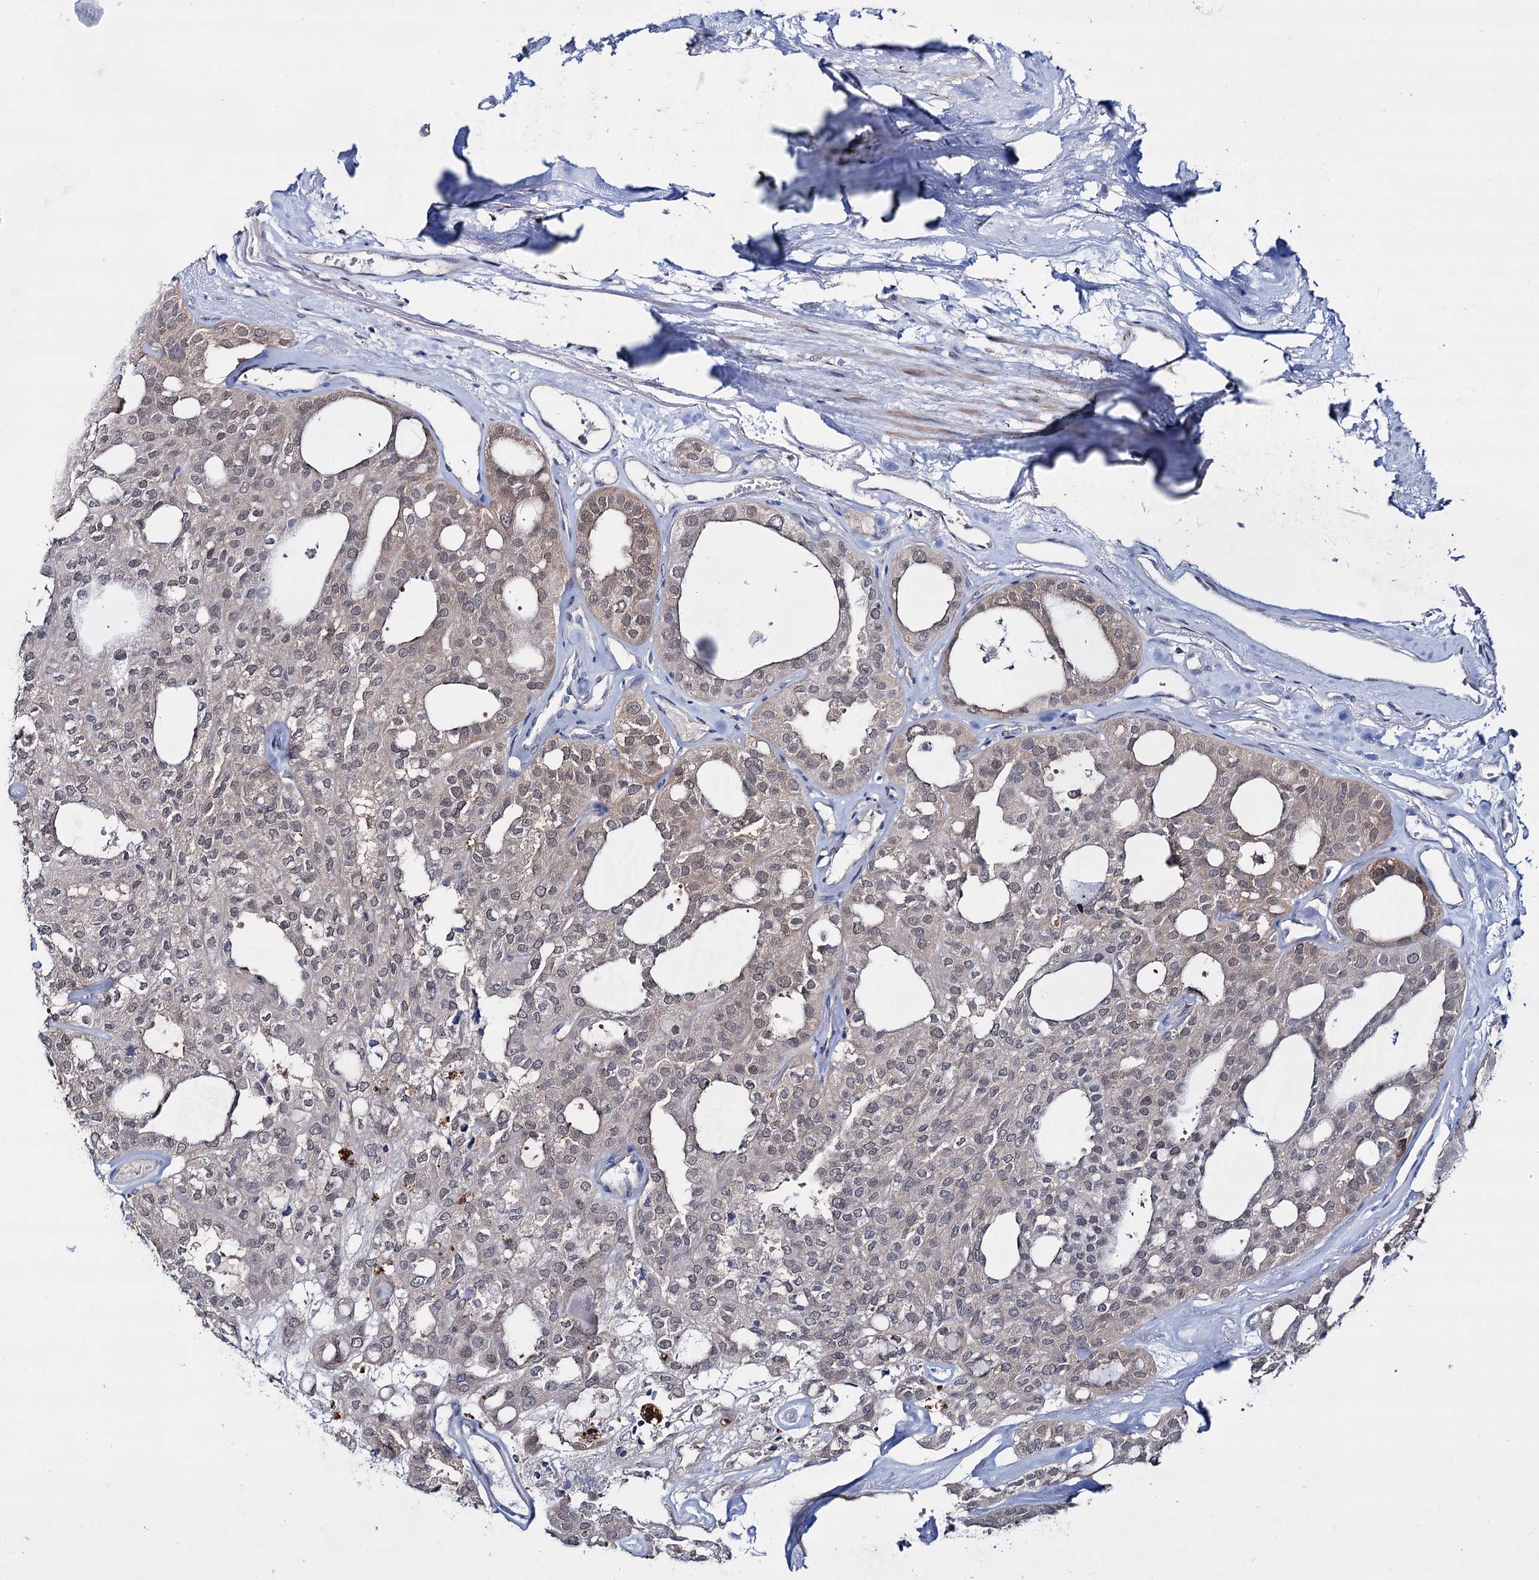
{"staining": {"intensity": "weak", "quantity": "<25%", "location": "cytoplasmic/membranous,nuclear"}, "tissue": "thyroid cancer", "cell_type": "Tumor cells", "image_type": "cancer", "snomed": [{"axis": "morphology", "description": "Follicular adenoma carcinoma, NOS"}, {"axis": "topography", "description": "Thyroid gland"}], "caption": "Immunohistochemistry (IHC) histopathology image of thyroid follicular adenoma carcinoma stained for a protein (brown), which demonstrates no positivity in tumor cells. (DAB (3,3'-diaminobenzidine) IHC visualized using brightfield microscopy, high magnification).", "gene": "LYZL4", "patient": {"sex": "male", "age": 75}}